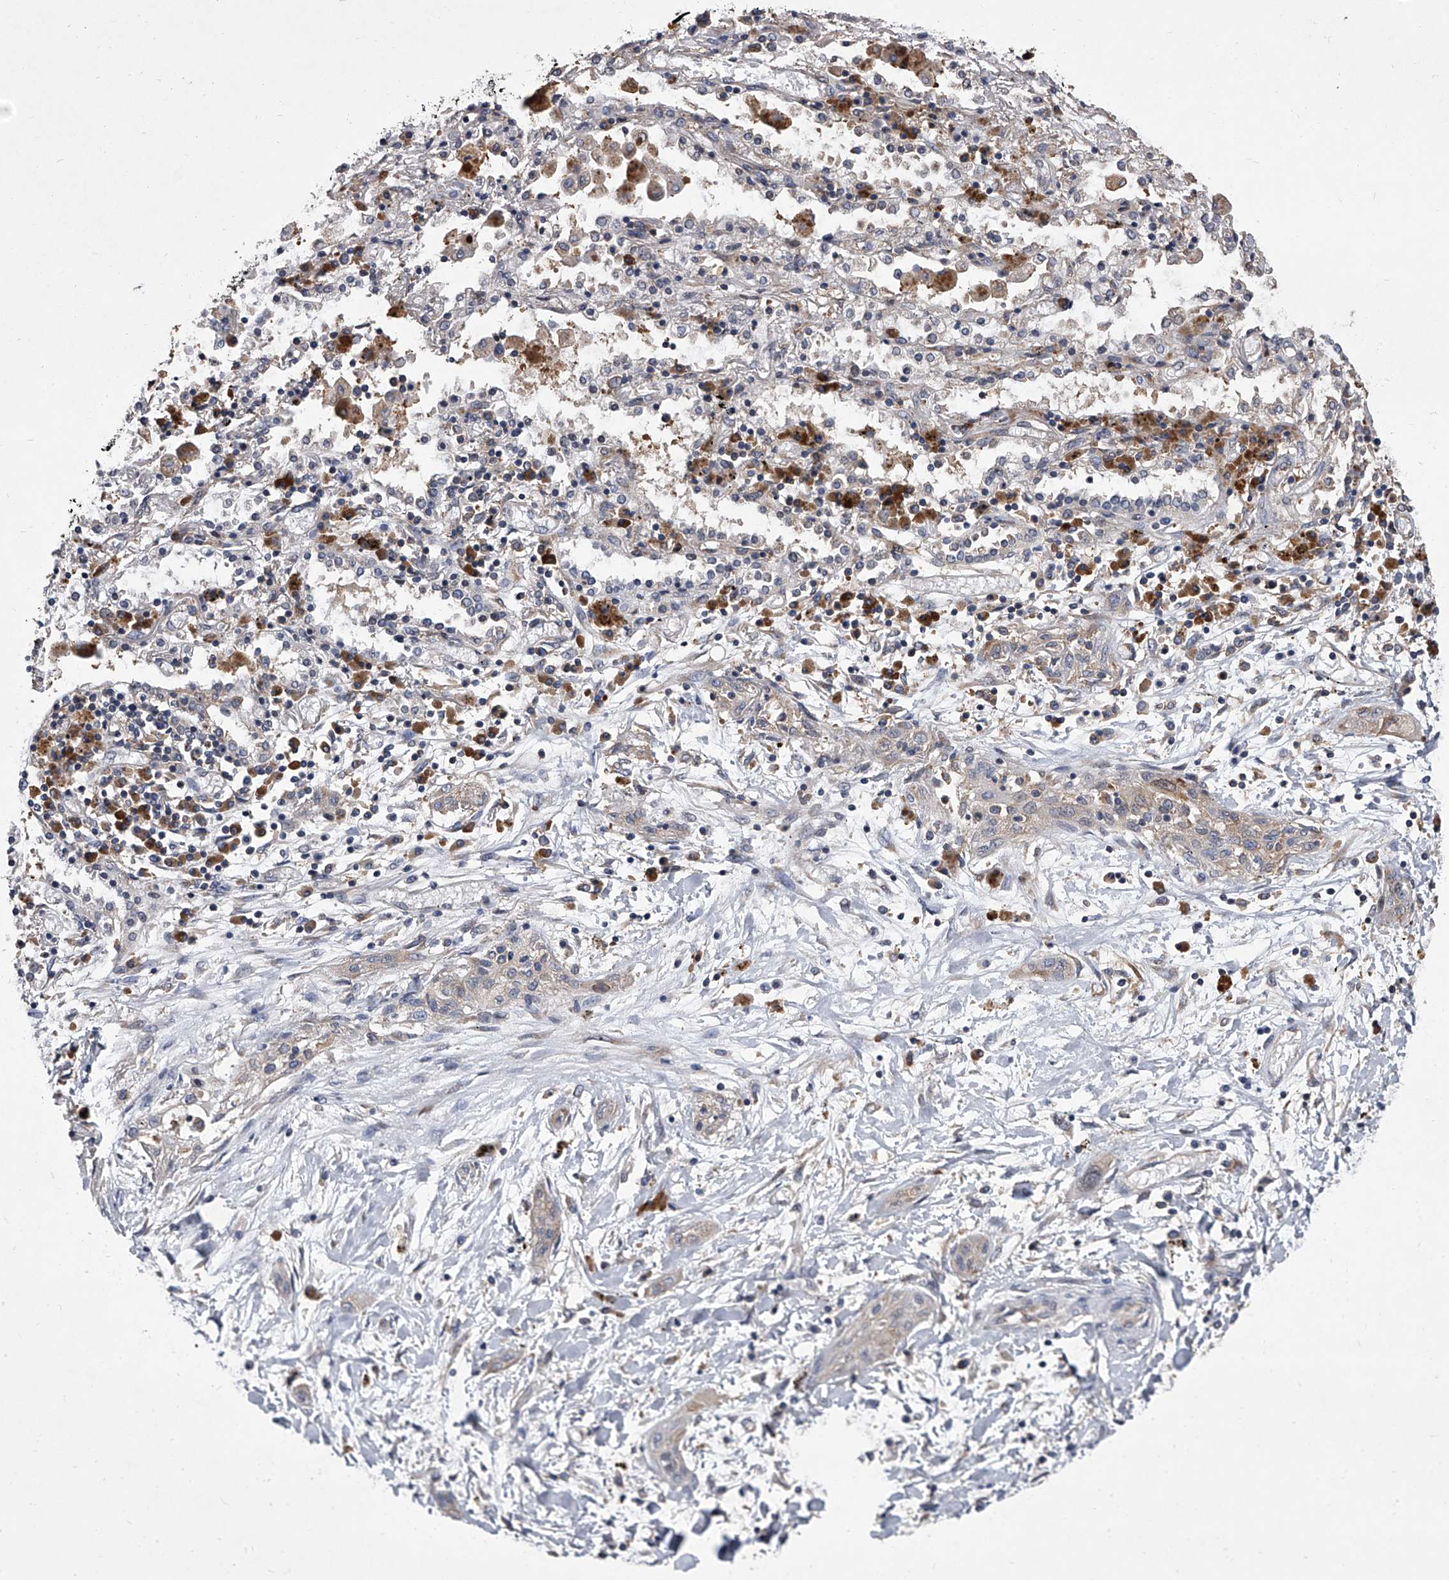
{"staining": {"intensity": "weak", "quantity": "<25%", "location": "cytoplasmic/membranous"}, "tissue": "lung cancer", "cell_type": "Tumor cells", "image_type": "cancer", "snomed": [{"axis": "morphology", "description": "Squamous cell carcinoma, NOS"}, {"axis": "topography", "description": "Lung"}], "caption": "The image displays no significant positivity in tumor cells of lung cancer.", "gene": "EIF2S2", "patient": {"sex": "female", "age": 47}}